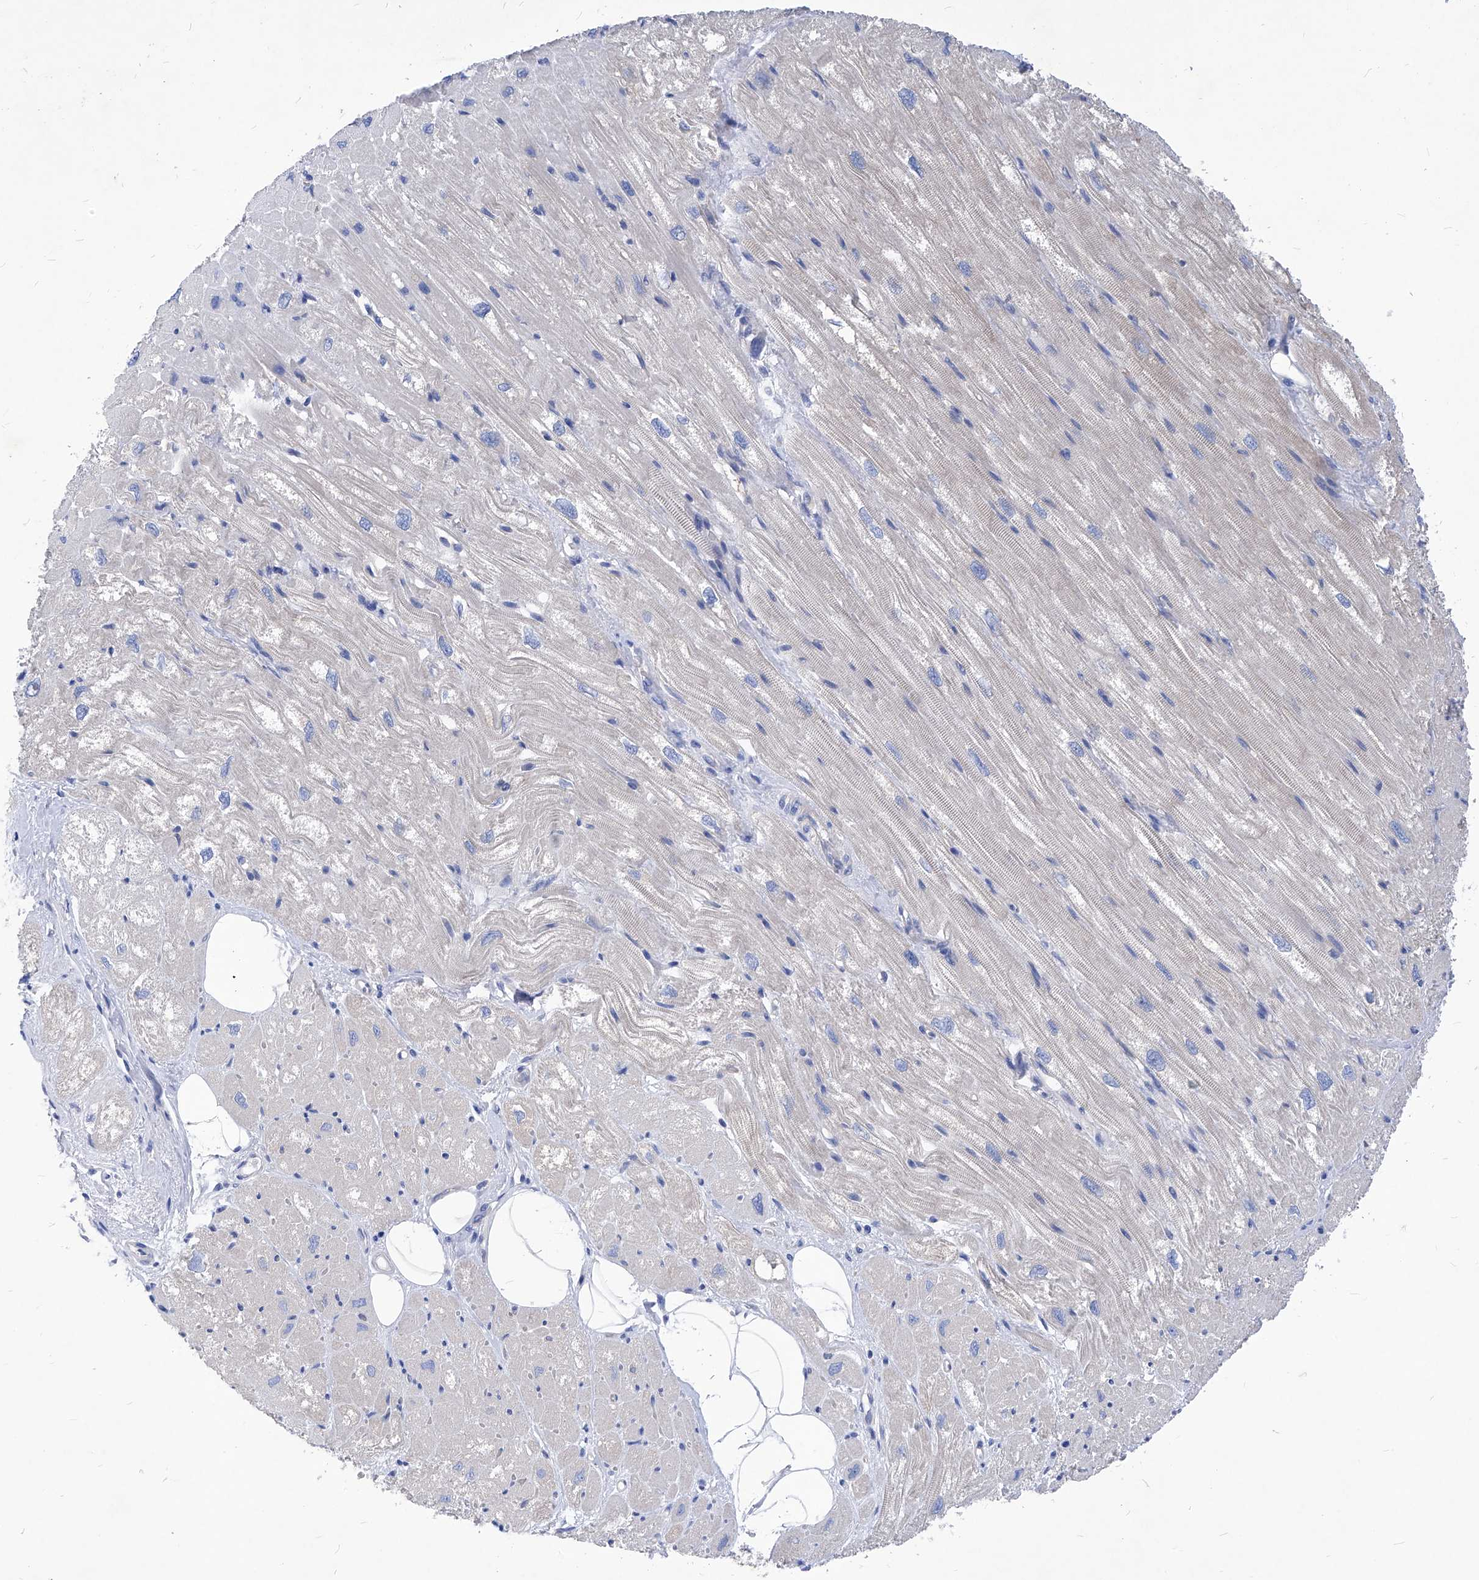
{"staining": {"intensity": "weak", "quantity": "<25%", "location": "cytoplasmic/membranous"}, "tissue": "heart muscle", "cell_type": "Cardiomyocytes", "image_type": "normal", "snomed": [{"axis": "morphology", "description": "Normal tissue, NOS"}, {"axis": "topography", "description": "Heart"}], "caption": "Immunohistochemical staining of benign human heart muscle demonstrates no significant expression in cardiomyocytes.", "gene": "XPNPEP1", "patient": {"sex": "male", "age": 50}}